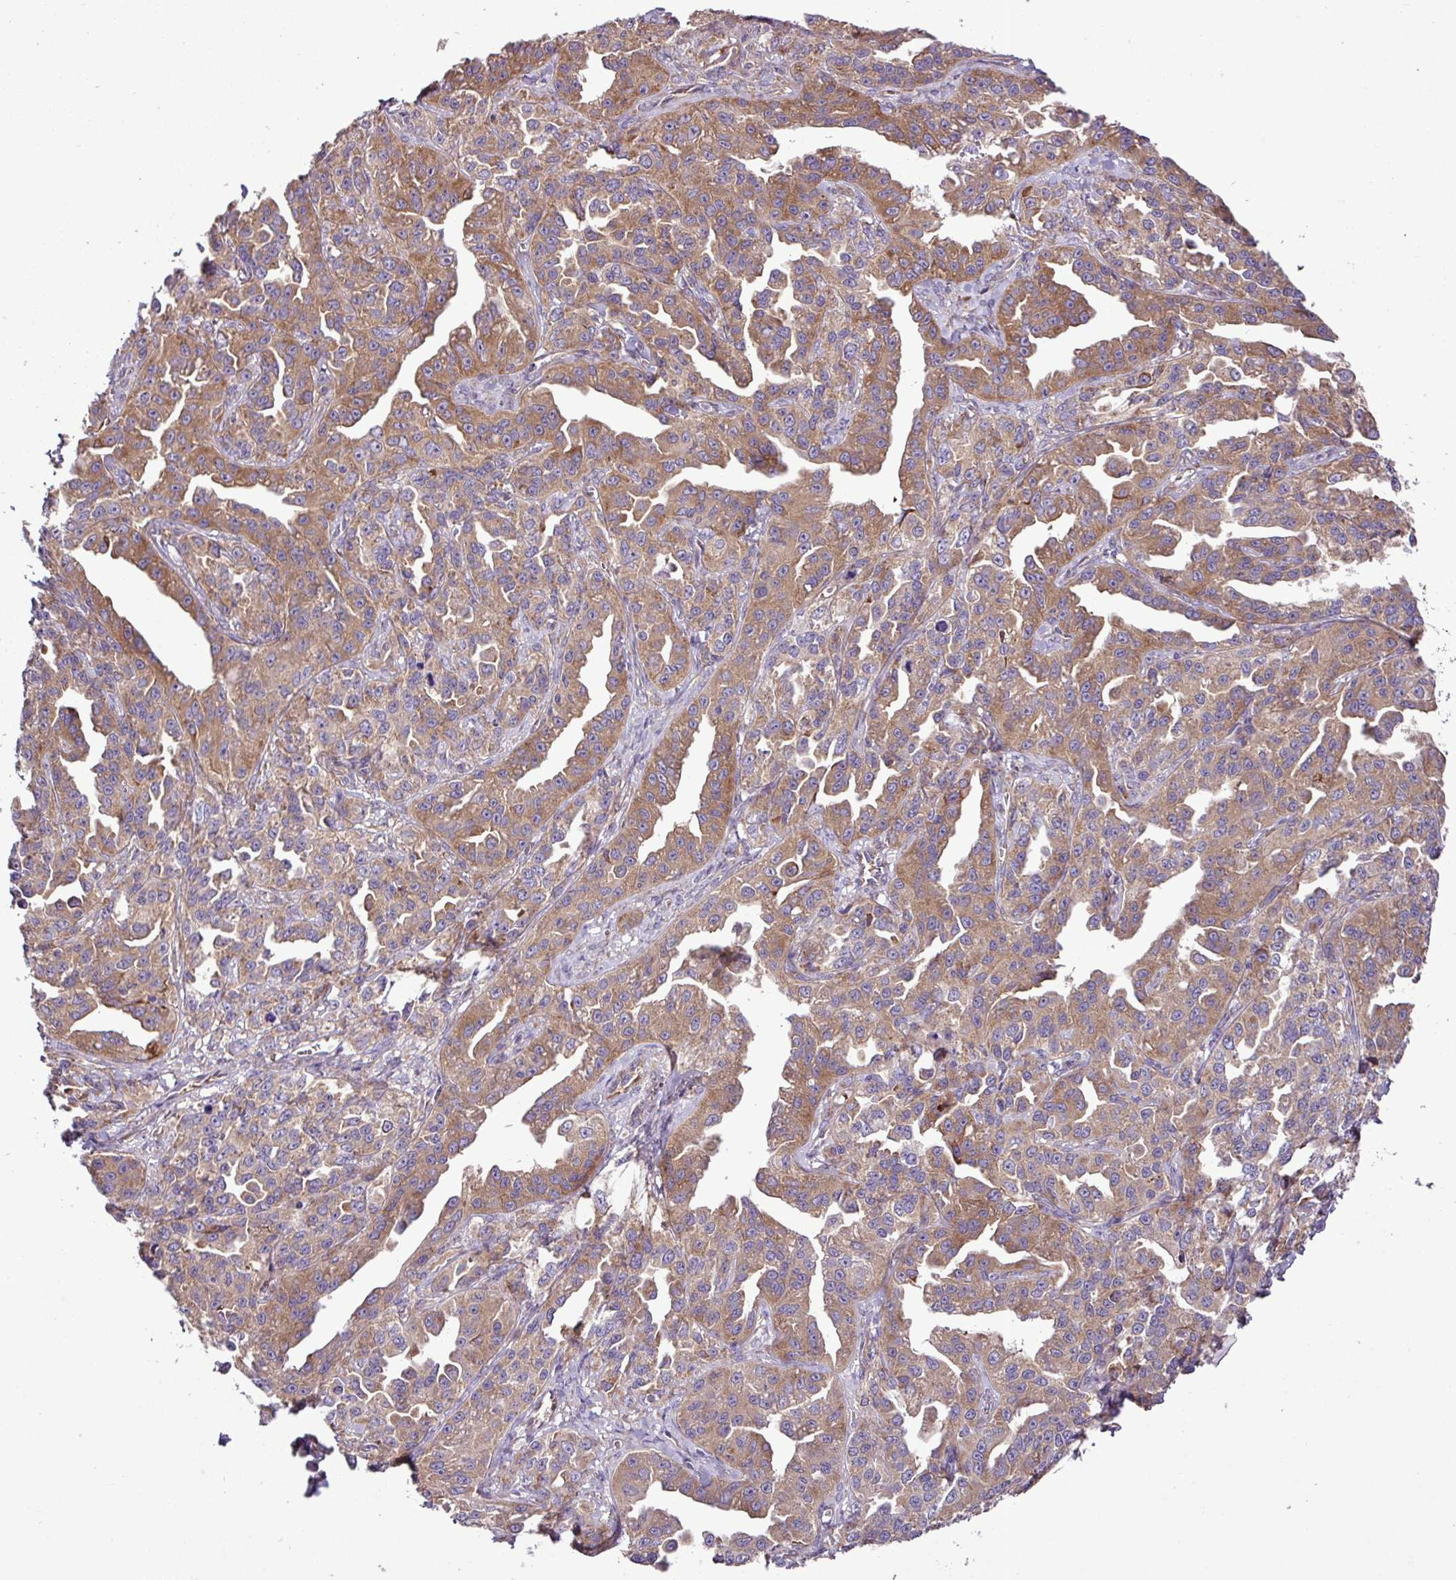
{"staining": {"intensity": "moderate", "quantity": ">75%", "location": "cytoplasmic/membranous"}, "tissue": "ovarian cancer", "cell_type": "Tumor cells", "image_type": "cancer", "snomed": [{"axis": "morphology", "description": "Cystadenocarcinoma, serous, NOS"}, {"axis": "topography", "description": "Ovary"}], "caption": "Immunohistochemistry image of serous cystadenocarcinoma (ovarian) stained for a protein (brown), which shows medium levels of moderate cytoplasmic/membranous positivity in about >75% of tumor cells.", "gene": "RPL13", "patient": {"sex": "female", "age": 75}}